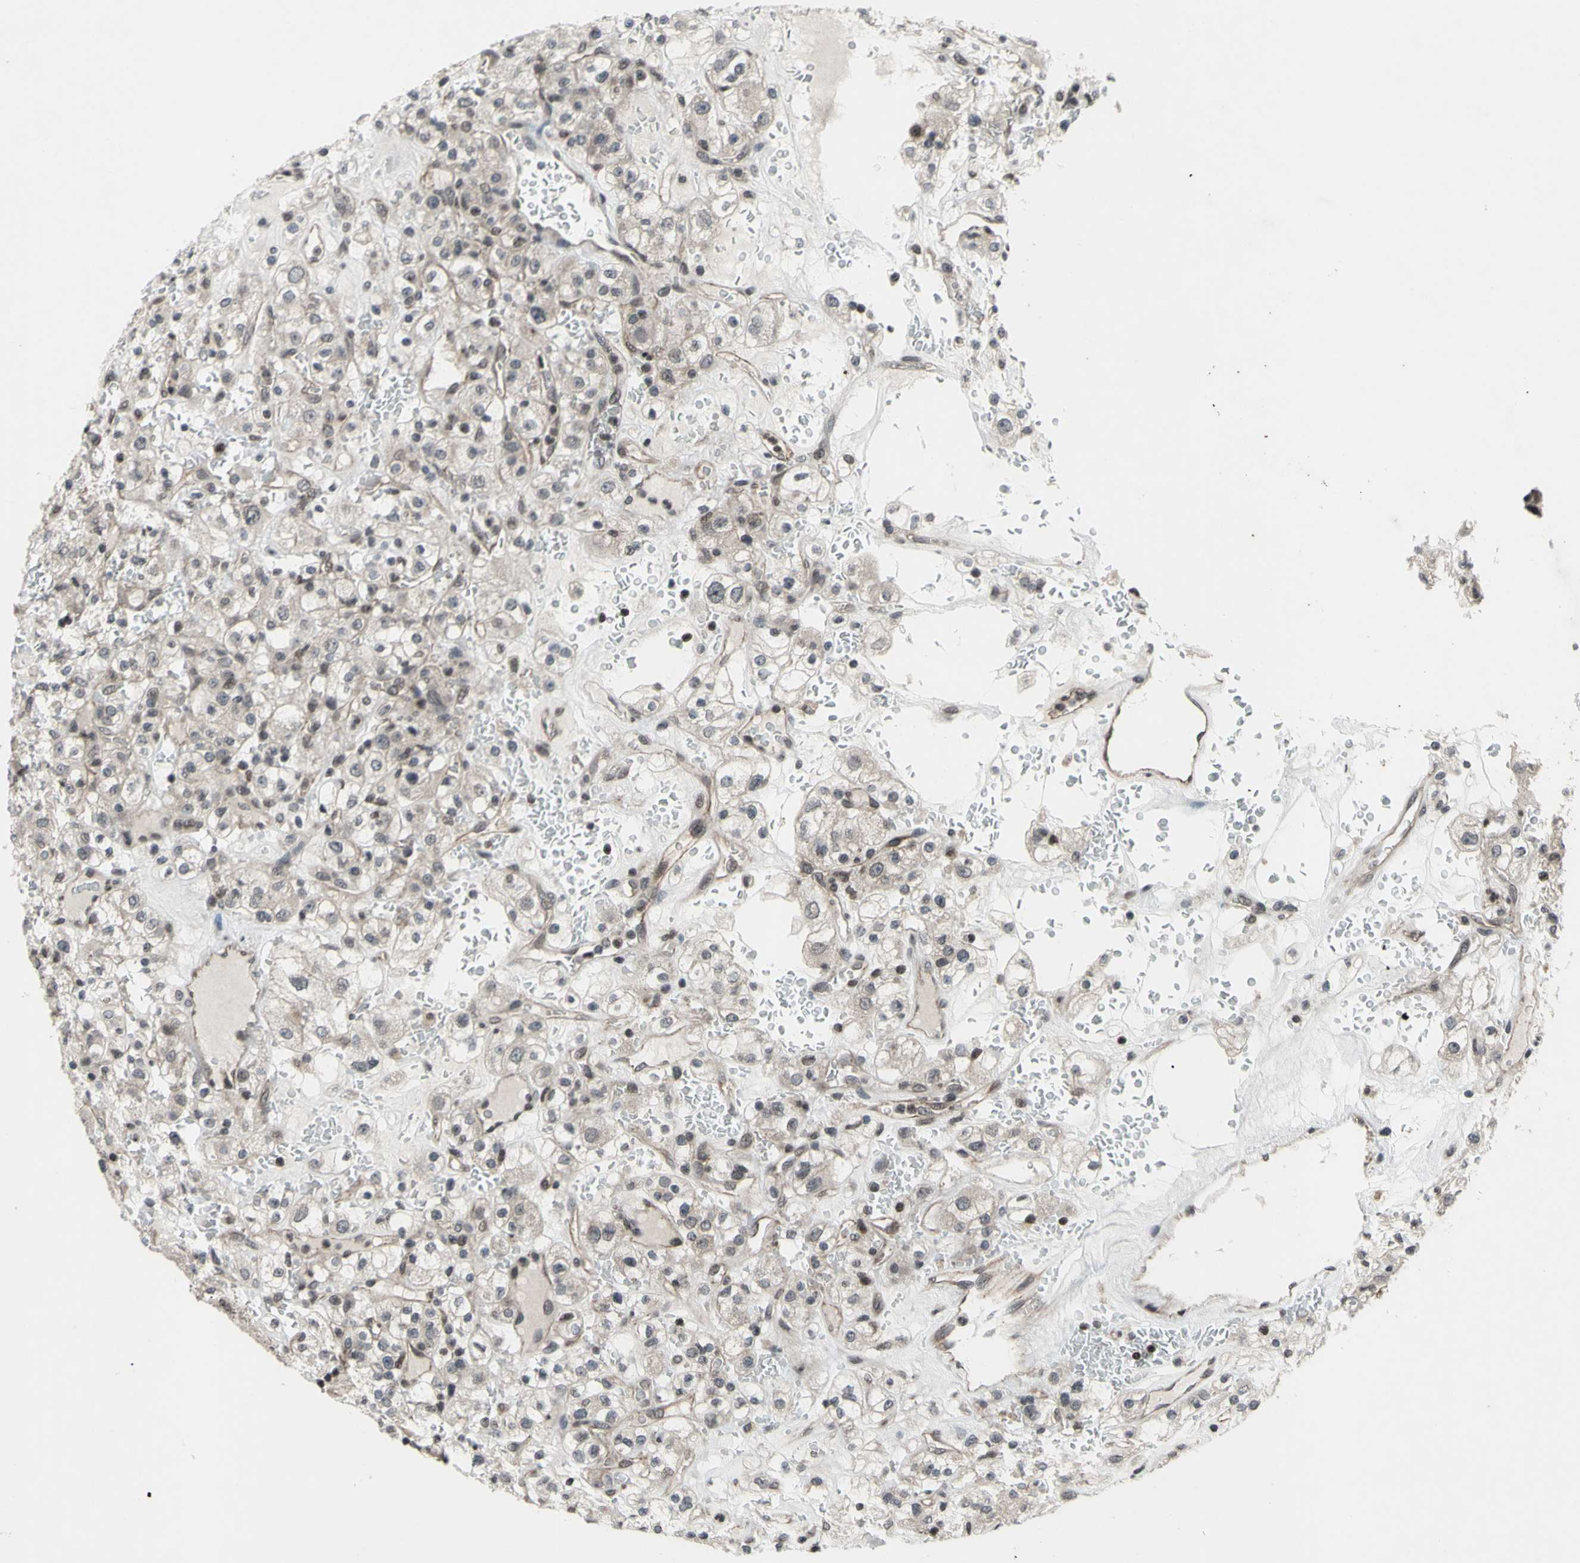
{"staining": {"intensity": "weak", "quantity": "25%-75%", "location": "cytoplasmic/membranous"}, "tissue": "renal cancer", "cell_type": "Tumor cells", "image_type": "cancer", "snomed": [{"axis": "morphology", "description": "Normal tissue, NOS"}, {"axis": "morphology", "description": "Adenocarcinoma, NOS"}, {"axis": "topography", "description": "Kidney"}], "caption": "Adenocarcinoma (renal) stained for a protein displays weak cytoplasmic/membranous positivity in tumor cells. (Brightfield microscopy of DAB IHC at high magnification).", "gene": "XPO1", "patient": {"sex": "female", "age": 72}}